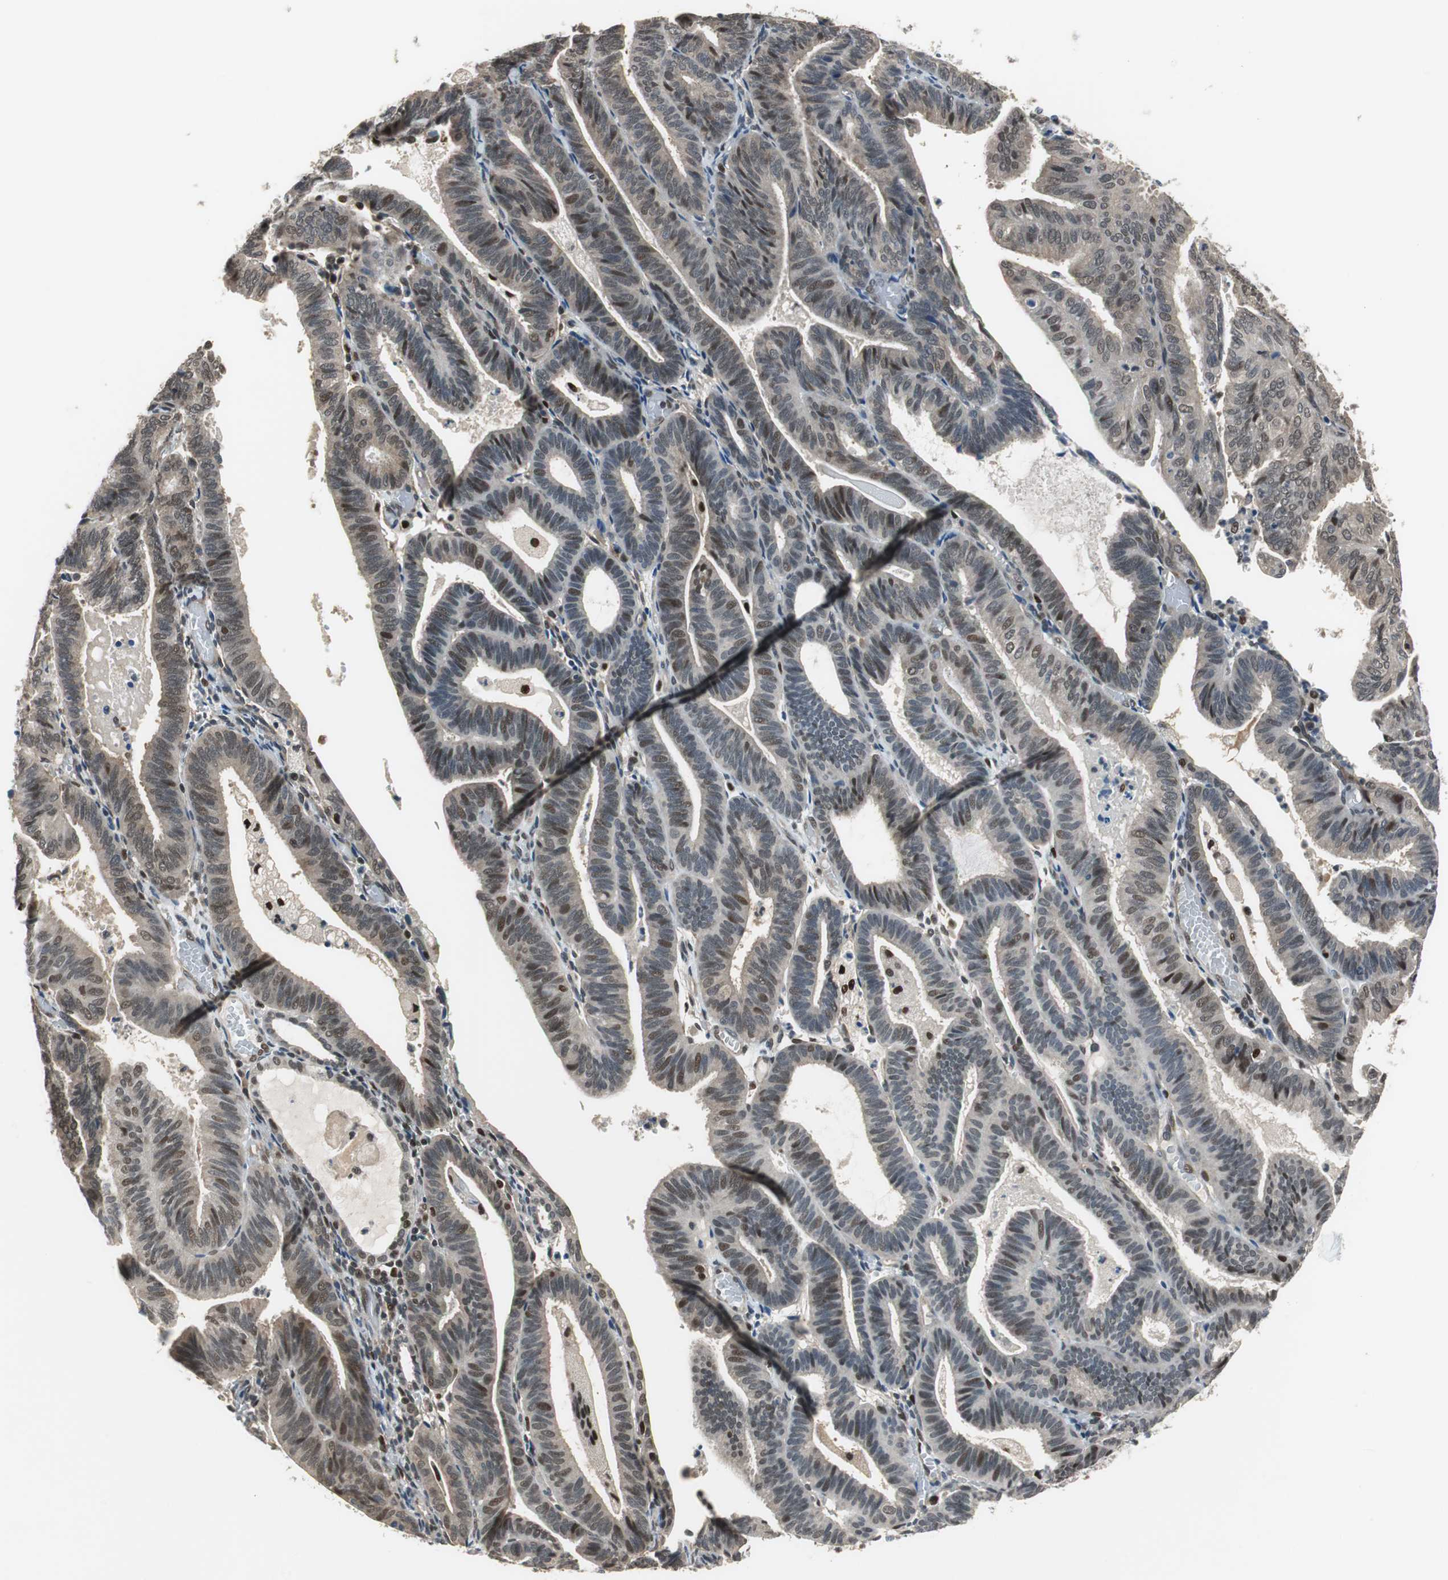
{"staining": {"intensity": "weak", "quantity": ">75%", "location": "cytoplasmic/membranous"}, "tissue": "endometrial cancer", "cell_type": "Tumor cells", "image_type": "cancer", "snomed": [{"axis": "morphology", "description": "Adenocarcinoma, NOS"}, {"axis": "topography", "description": "Uterus"}], "caption": "The histopathology image shows a brown stain indicating the presence of a protein in the cytoplasmic/membranous of tumor cells in endometrial cancer.", "gene": "MAFB", "patient": {"sex": "female", "age": 60}}